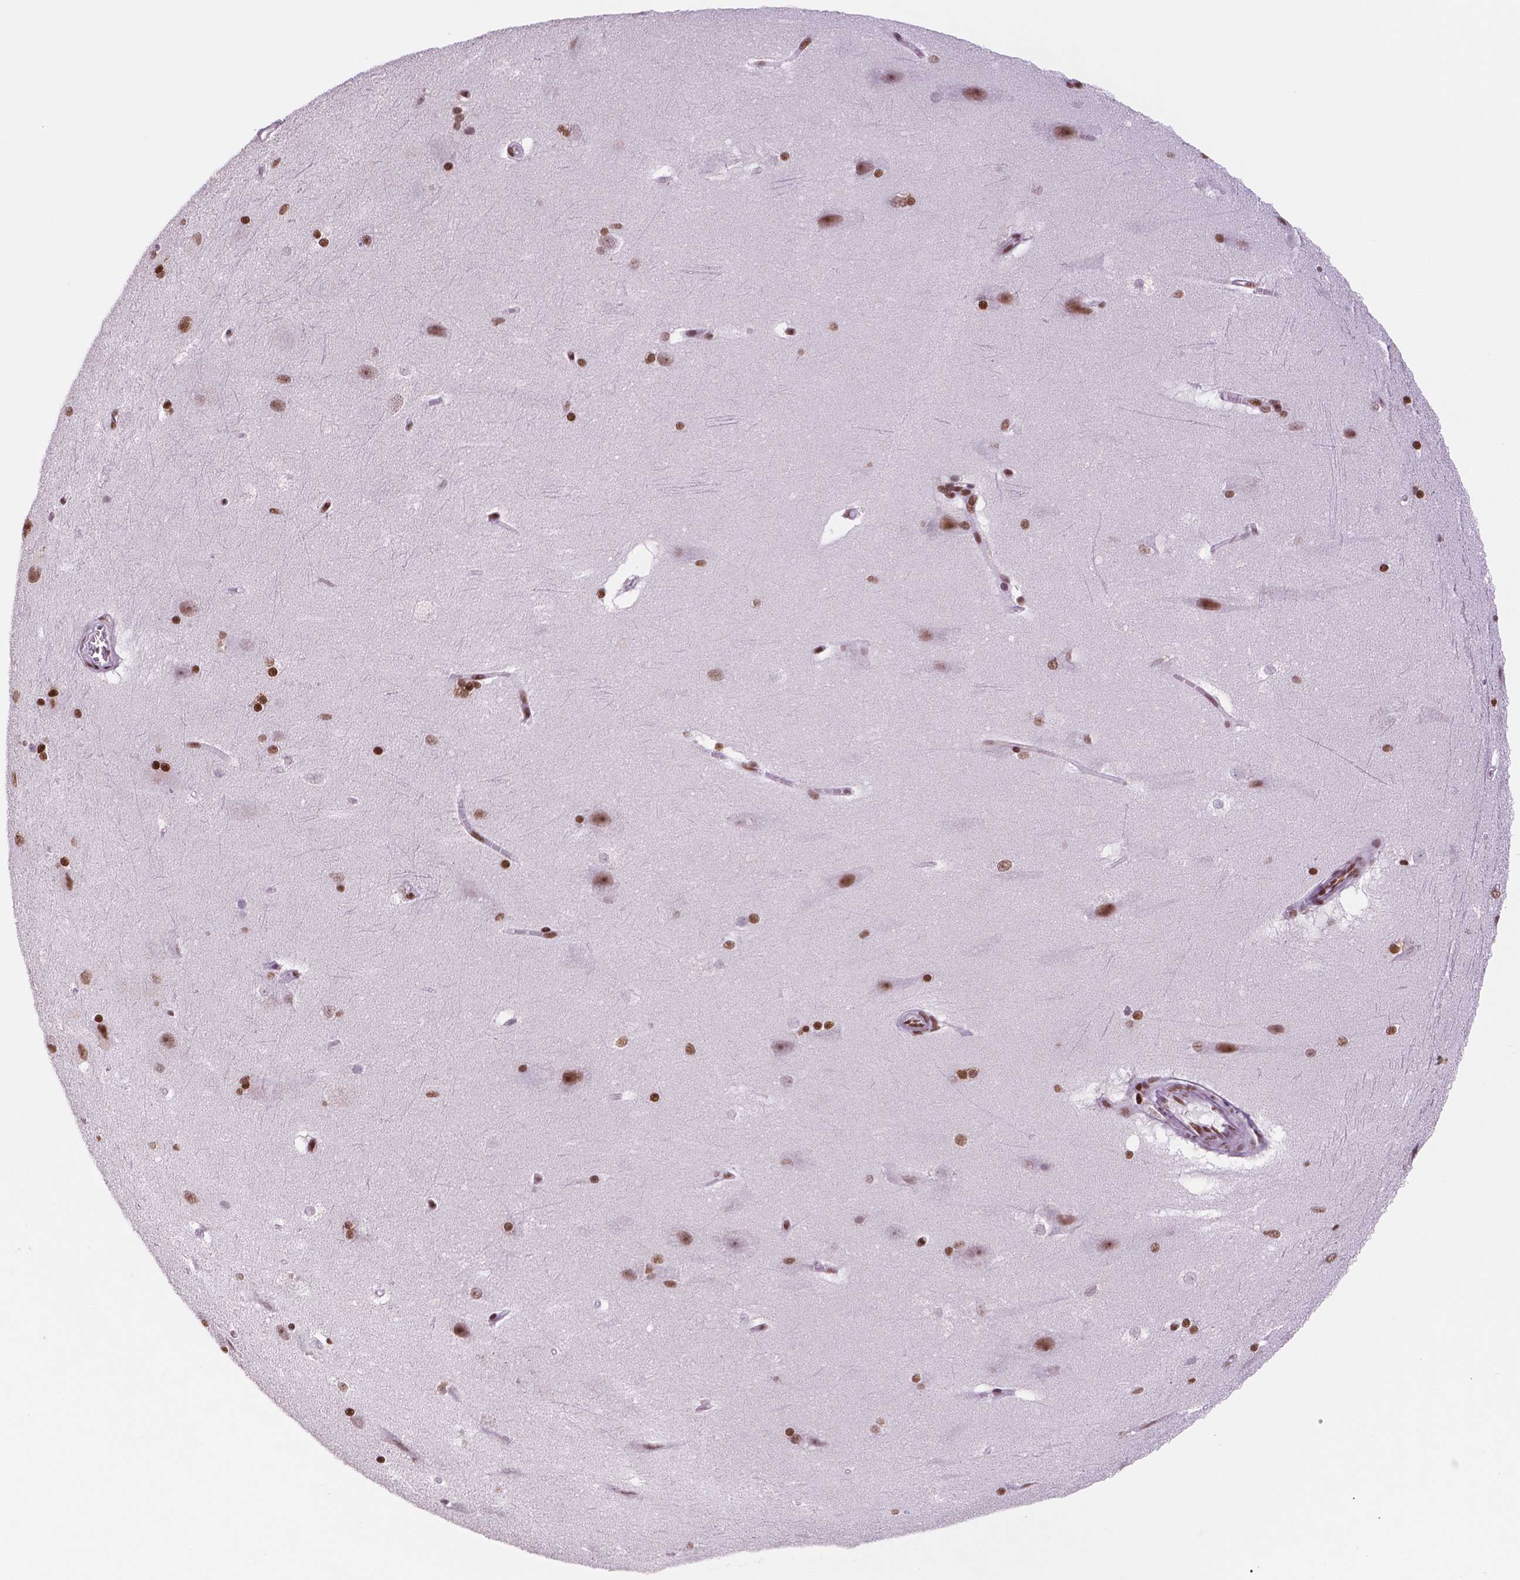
{"staining": {"intensity": "moderate", "quantity": "25%-75%", "location": "nuclear"}, "tissue": "hippocampus", "cell_type": "Glial cells", "image_type": "normal", "snomed": [{"axis": "morphology", "description": "Normal tissue, NOS"}, {"axis": "topography", "description": "Cerebral cortex"}, {"axis": "topography", "description": "Hippocampus"}], "caption": "This is an image of immunohistochemistry staining of benign hippocampus, which shows moderate positivity in the nuclear of glial cells.", "gene": "MSH6", "patient": {"sex": "female", "age": 19}}